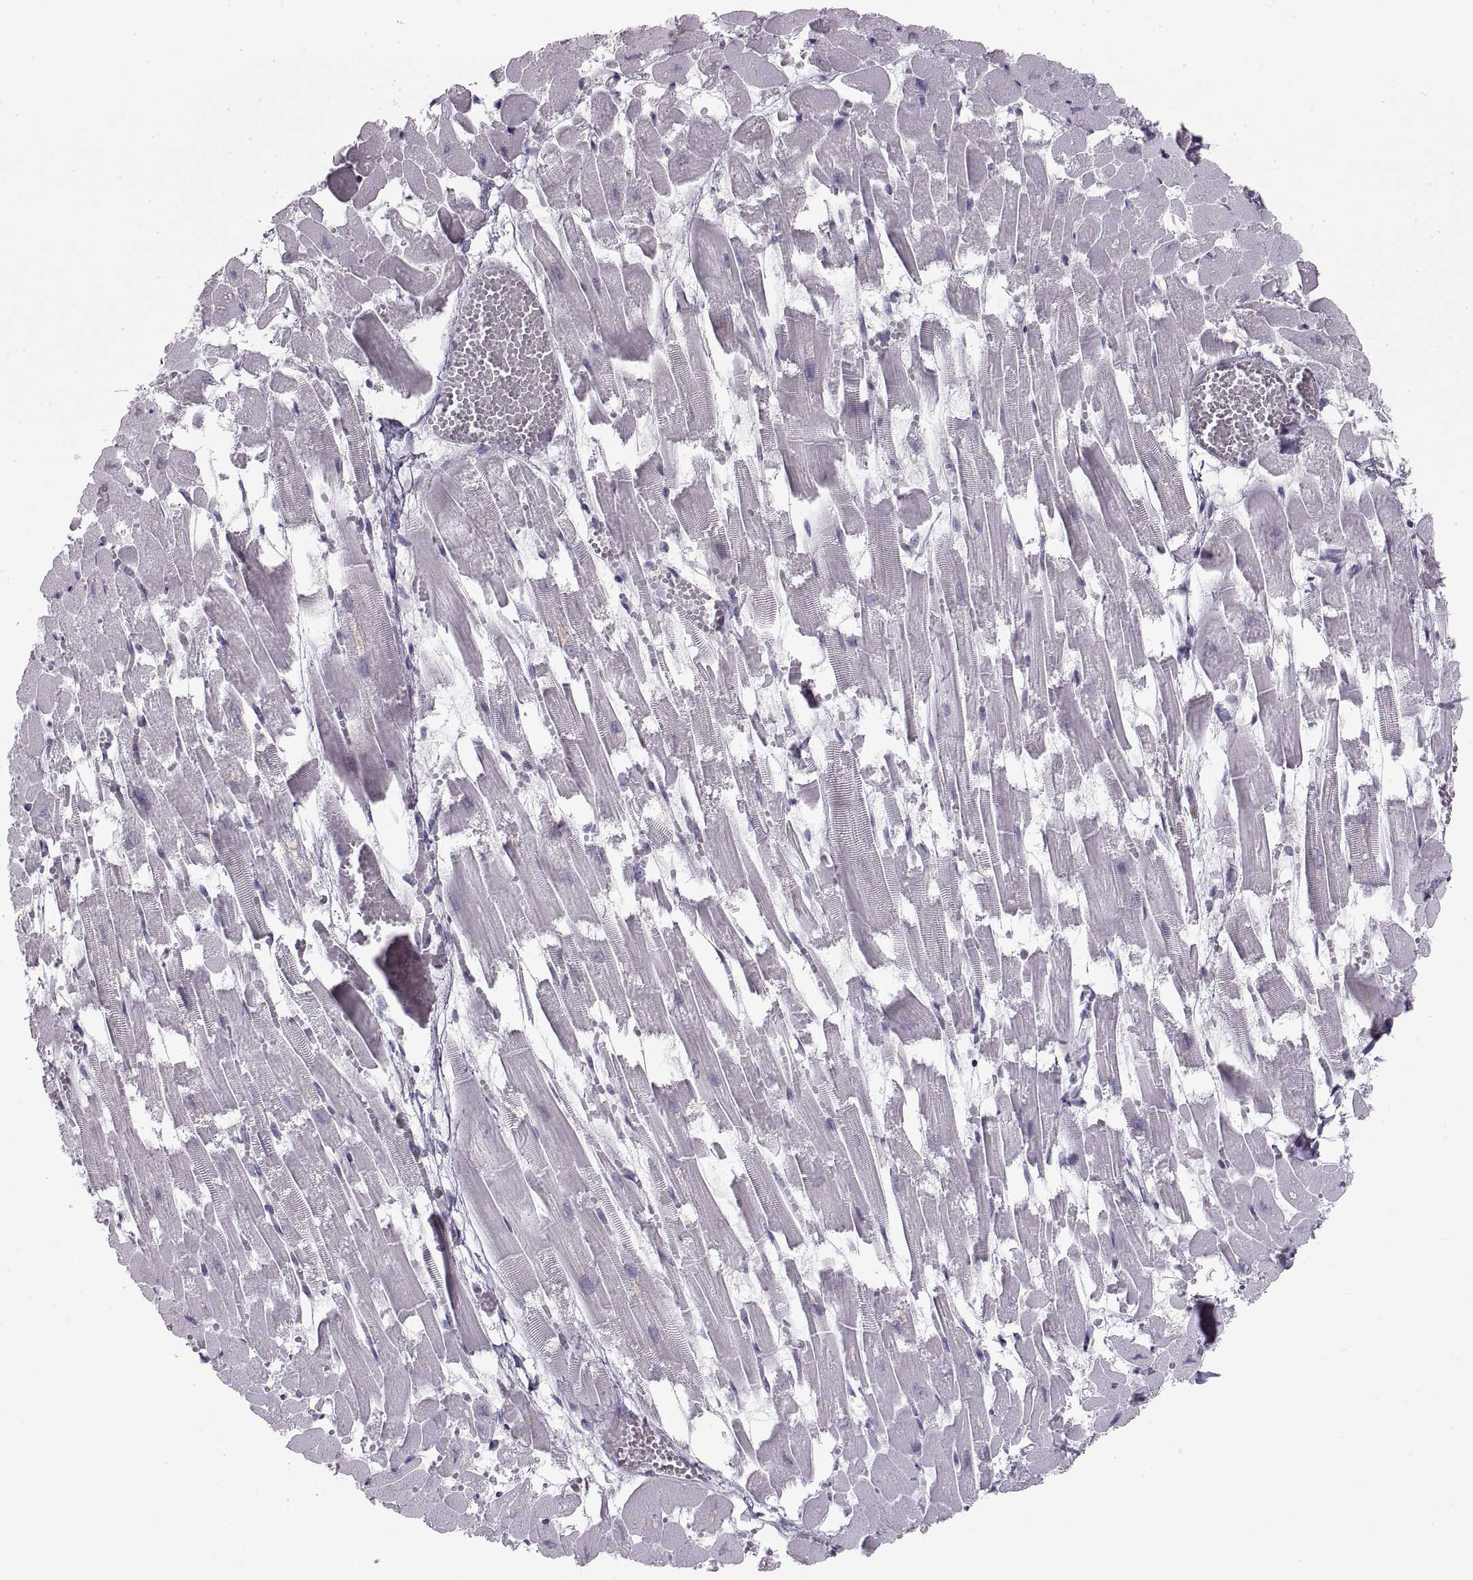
{"staining": {"intensity": "negative", "quantity": "none", "location": "none"}, "tissue": "heart muscle", "cell_type": "Cardiomyocytes", "image_type": "normal", "snomed": [{"axis": "morphology", "description": "Normal tissue, NOS"}, {"axis": "topography", "description": "Heart"}], "caption": "A high-resolution photomicrograph shows immunohistochemistry (IHC) staining of normal heart muscle, which reveals no significant staining in cardiomyocytes. The staining was performed using DAB (3,3'-diaminobenzidine) to visualize the protein expression in brown, while the nuclei were stained in blue with hematoxylin (Magnification: 20x).", "gene": "NANOS3", "patient": {"sex": "female", "age": 52}}